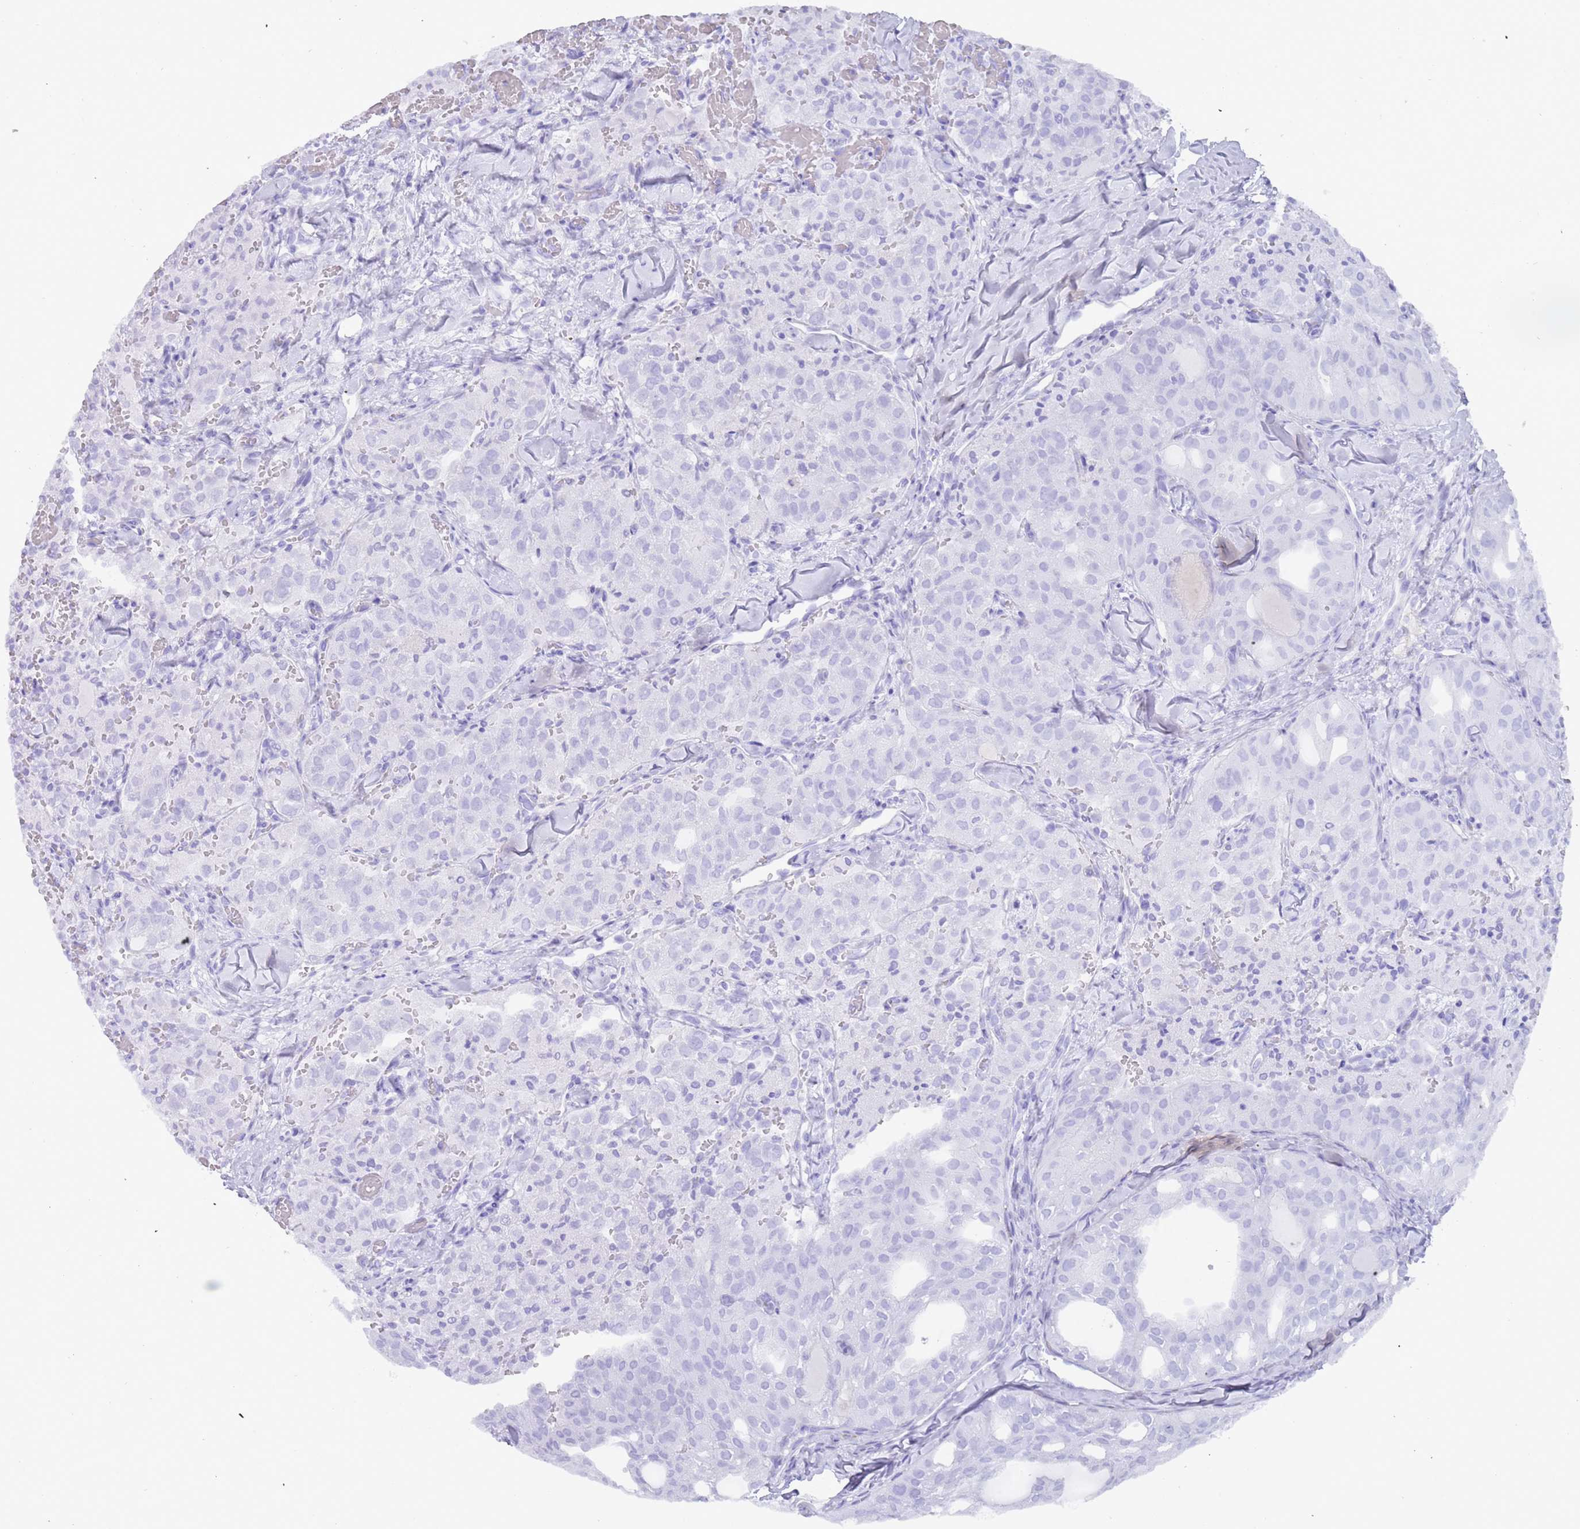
{"staining": {"intensity": "negative", "quantity": "none", "location": "none"}, "tissue": "thyroid cancer", "cell_type": "Tumor cells", "image_type": "cancer", "snomed": [{"axis": "morphology", "description": "Follicular adenoma carcinoma, NOS"}, {"axis": "topography", "description": "Thyroid gland"}], "caption": "This photomicrograph is of thyroid cancer (follicular adenoma carcinoma) stained with IHC to label a protein in brown with the nuclei are counter-stained blue. There is no expression in tumor cells.", "gene": "MYADML2", "patient": {"sex": "male", "age": 75}}